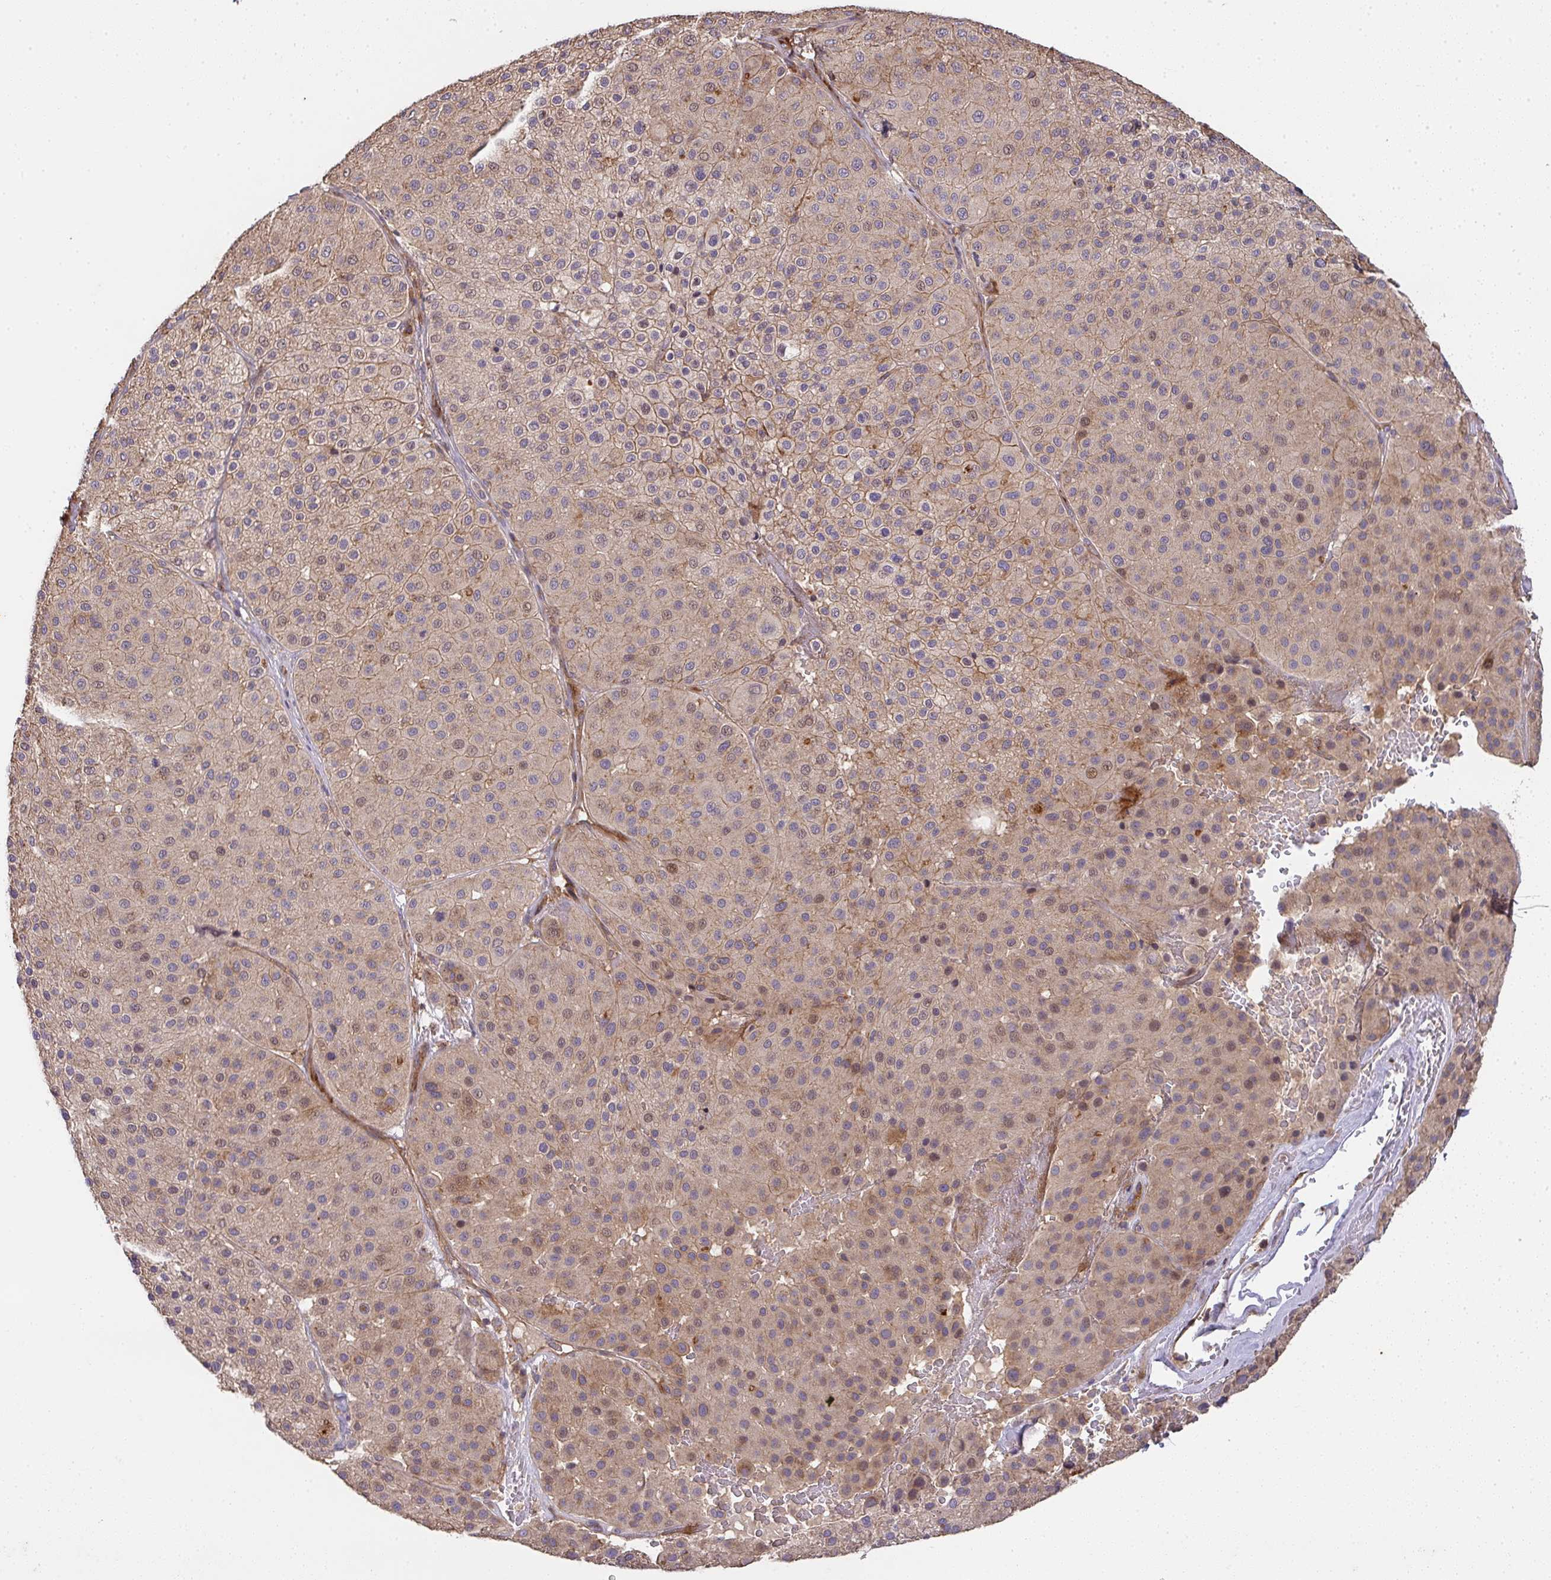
{"staining": {"intensity": "moderate", "quantity": ">75%", "location": "cytoplasmic/membranous"}, "tissue": "melanoma", "cell_type": "Tumor cells", "image_type": "cancer", "snomed": [{"axis": "morphology", "description": "Malignant melanoma, Metastatic site"}, {"axis": "topography", "description": "Smooth muscle"}], "caption": "A histopathology image of malignant melanoma (metastatic site) stained for a protein demonstrates moderate cytoplasmic/membranous brown staining in tumor cells.", "gene": "TNMD", "patient": {"sex": "male", "age": 41}}